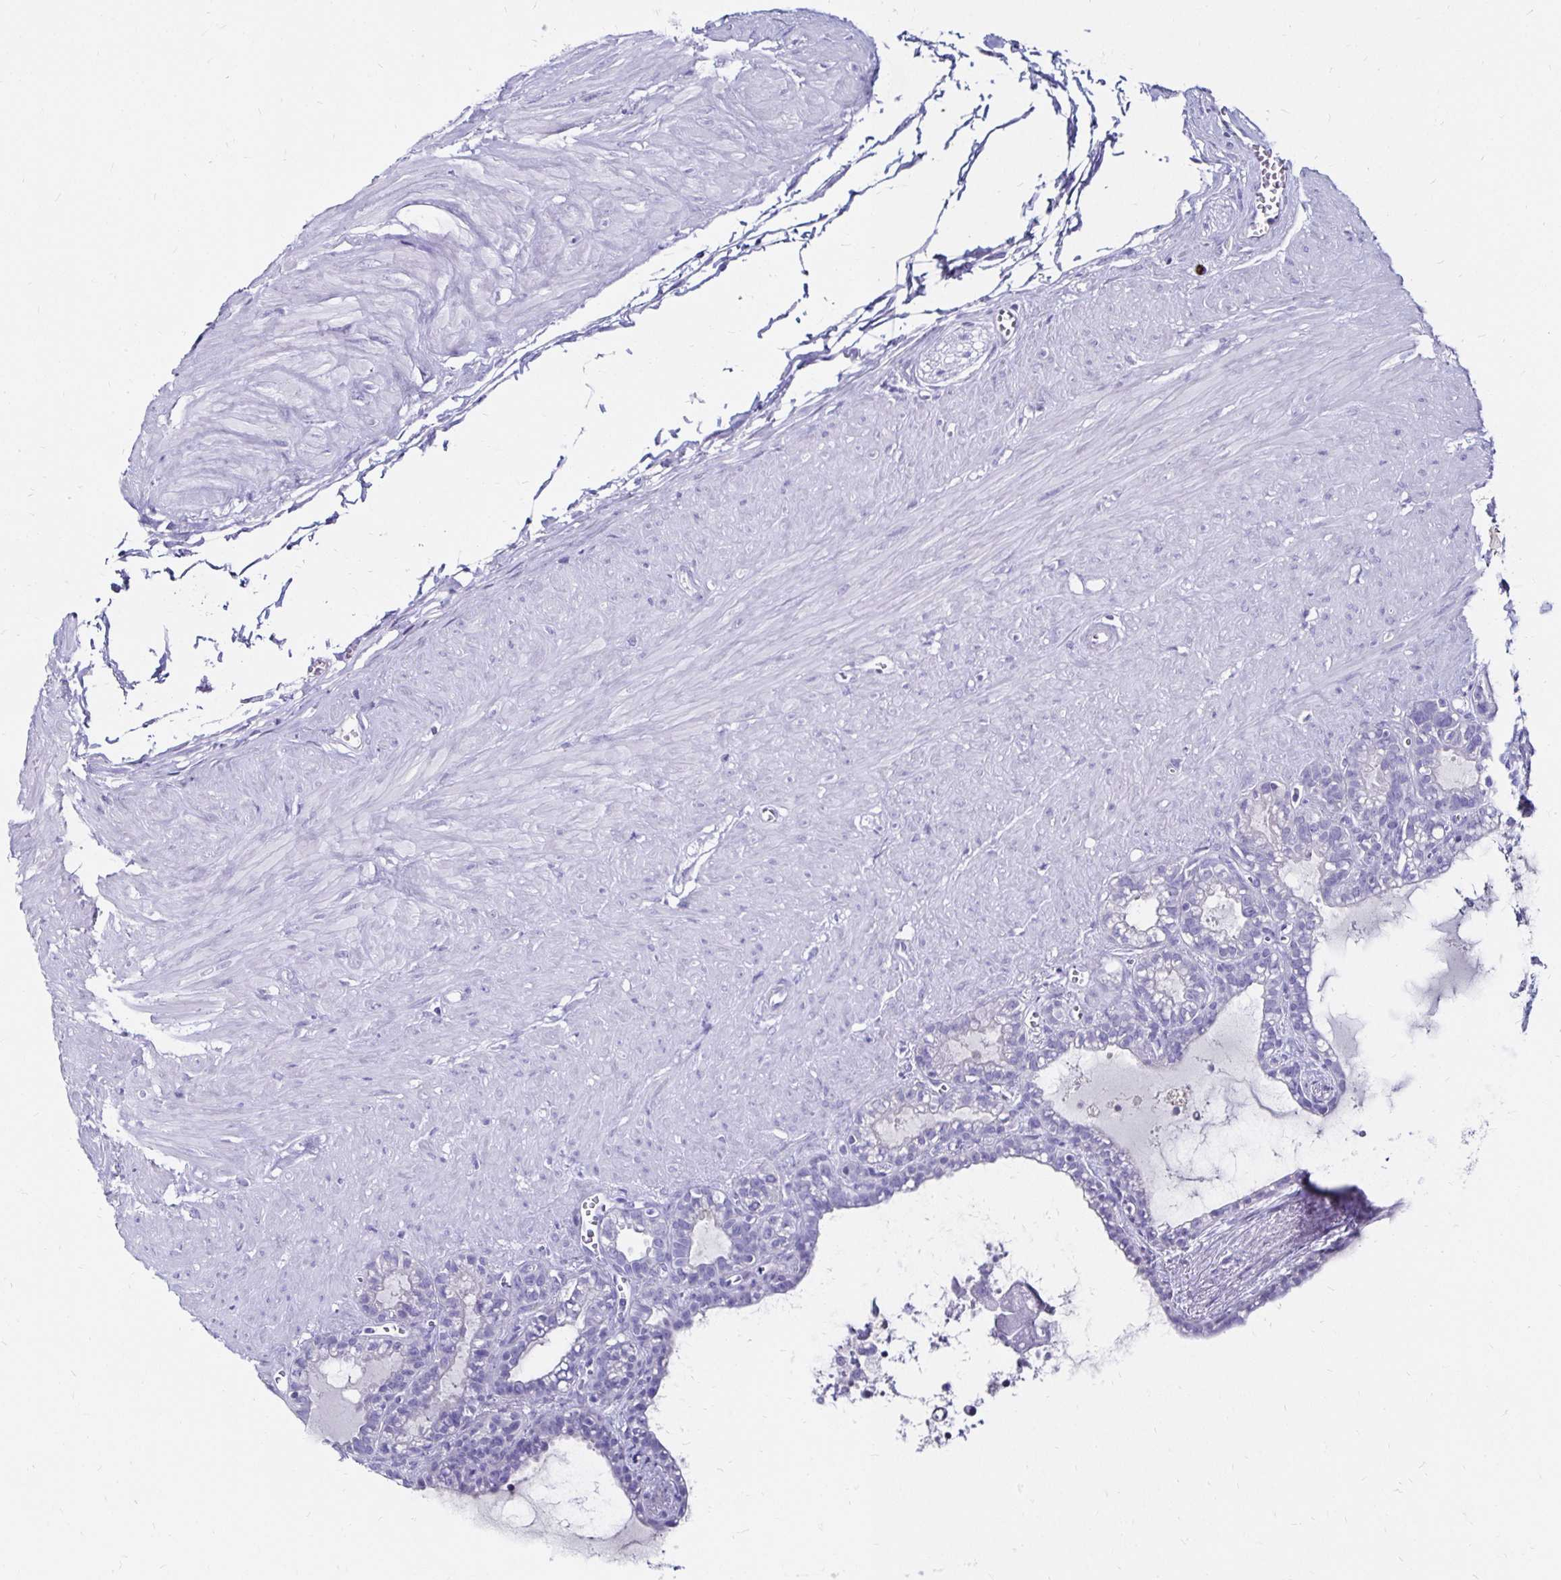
{"staining": {"intensity": "negative", "quantity": "none", "location": "none"}, "tissue": "seminal vesicle", "cell_type": "Glandular cells", "image_type": "normal", "snomed": [{"axis": "morphology", "description": "Normal tissue, NOS"}, {"axis": "topography", "description": "Seminal veicle"}], "caption": "Immunohistochemistry (IHC) histopathology image of unremarkable seminal vesicle stained for a protein (brown), which exhibits no expression in glandular cells.", "gene": "KCNT1", "patient": {"sex": "male", "age": 76}}